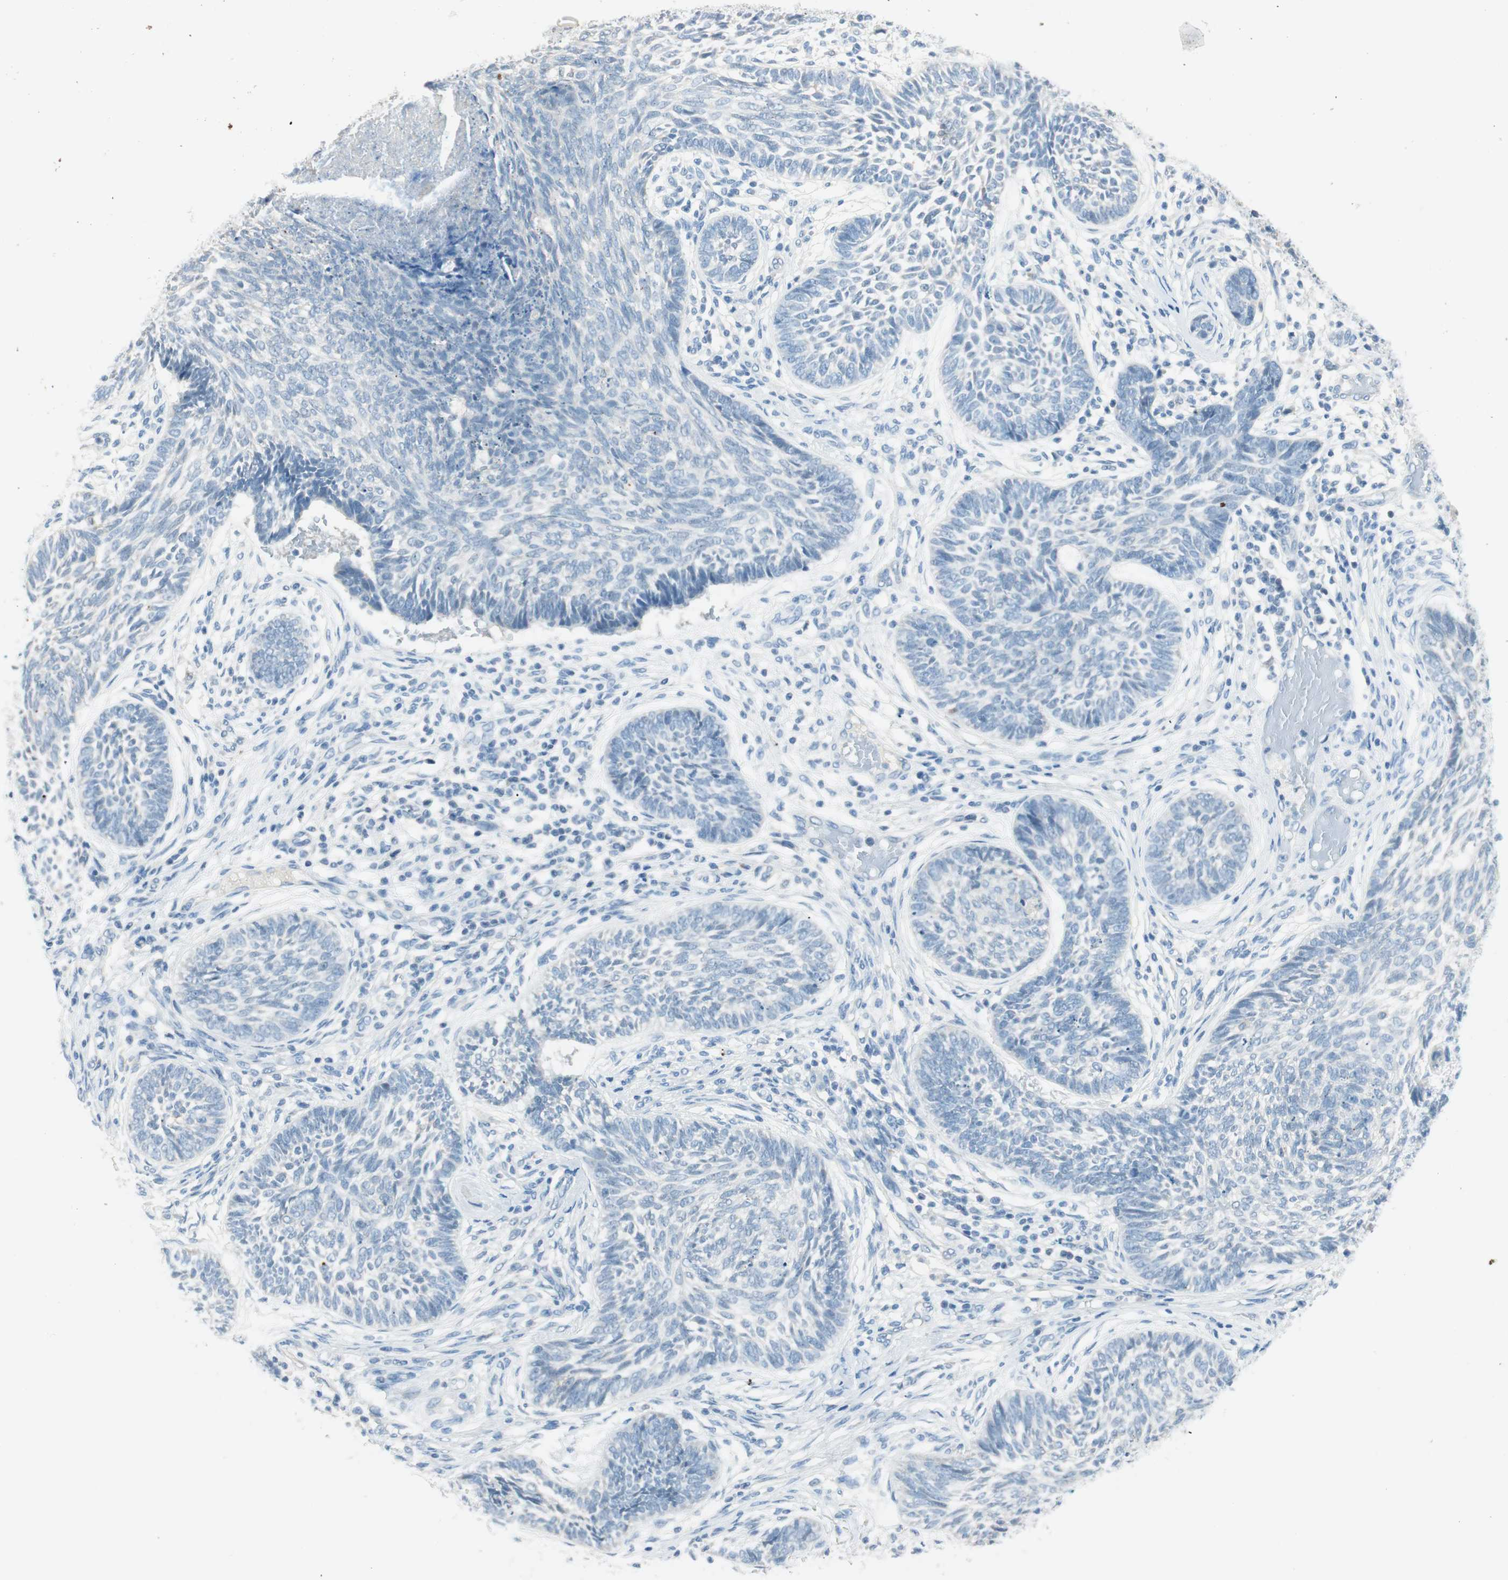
{"staining": {"intensity": "negative", "quantity": "none", "location": "none"}, "tissue": "skin cancer", "cell_type": "Tumor cells", "image_type": "cancer", "snomed": [{"axis": "morphology", "description": "Papilloma, NOS"}, {"axis": "morphology", "description": "Basal cell carcinoma"}, {"axis": "topography", "description": "Skin"}], "caption": "There is no significant expression in tumor cells of skin cancer (papilloma). (DAB (3,3'-diaminobenzidine) immunohistochemistry (IHC), high magnification).", "gene": "GNAO1", "patient": {"sex": "male", "age": 87}}